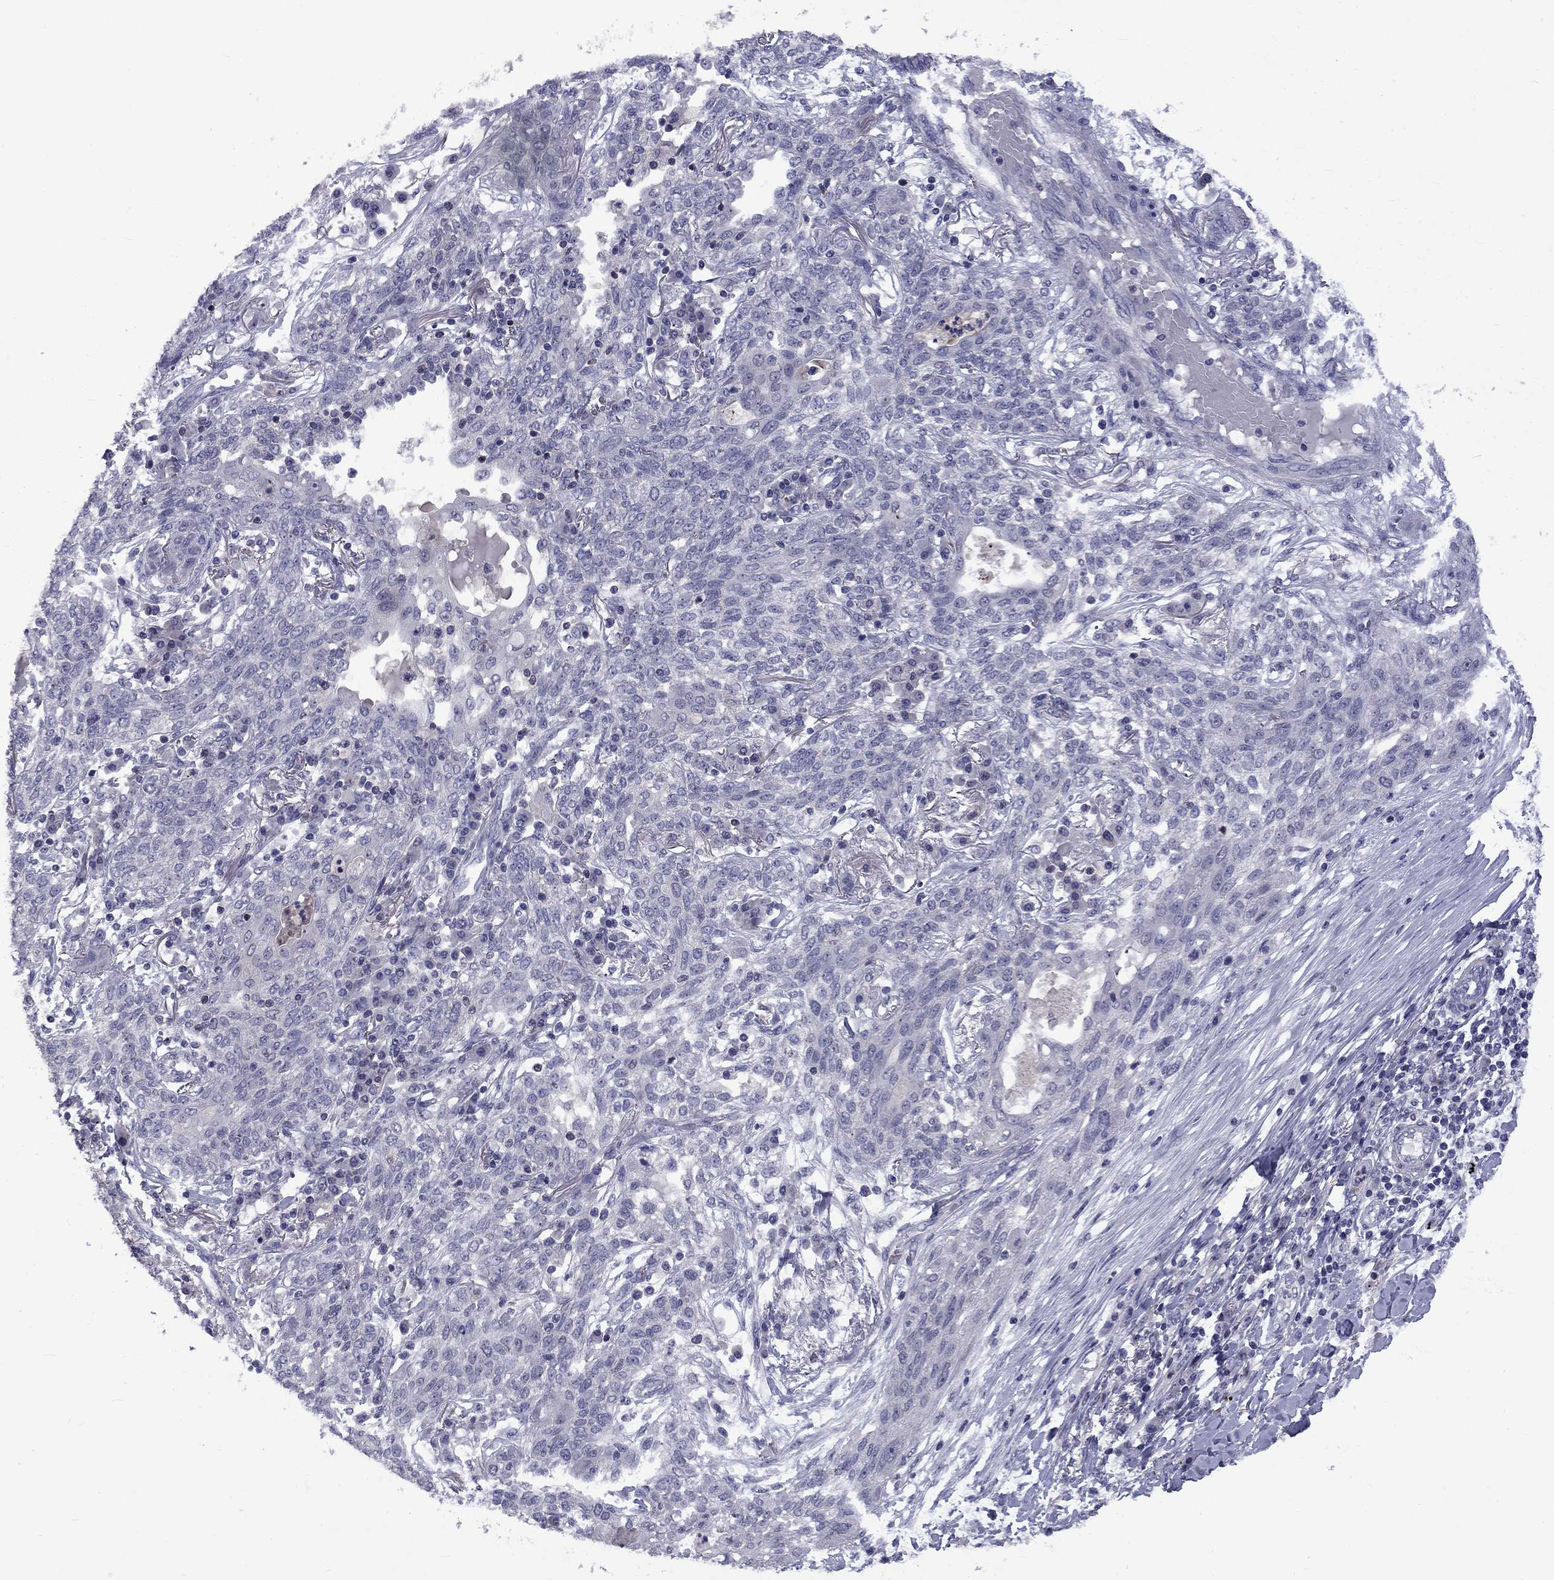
{"staining": {"intensity": "negative", "quantity": "none", "location": "none"}, "tissue": "lung cancer", "cell_type": "Tumor cells", "image_type": "cancer", "snomed": [{"axis": "morphology", "description": "Squamous cell carcinoma, NOS"}, {"axis": "topography", "description": "Lung"}], "caption": "Immunohistochemistry (IHC) of human squamous cell carcinoma (lung) reveals no positivity in tumor cells. (DAB immunohistochemistry (IHC) visualized using brightfield microscopy, high magnification).", "gene": "SNTA1", "patient": {"sex": "female", "age": 70}}